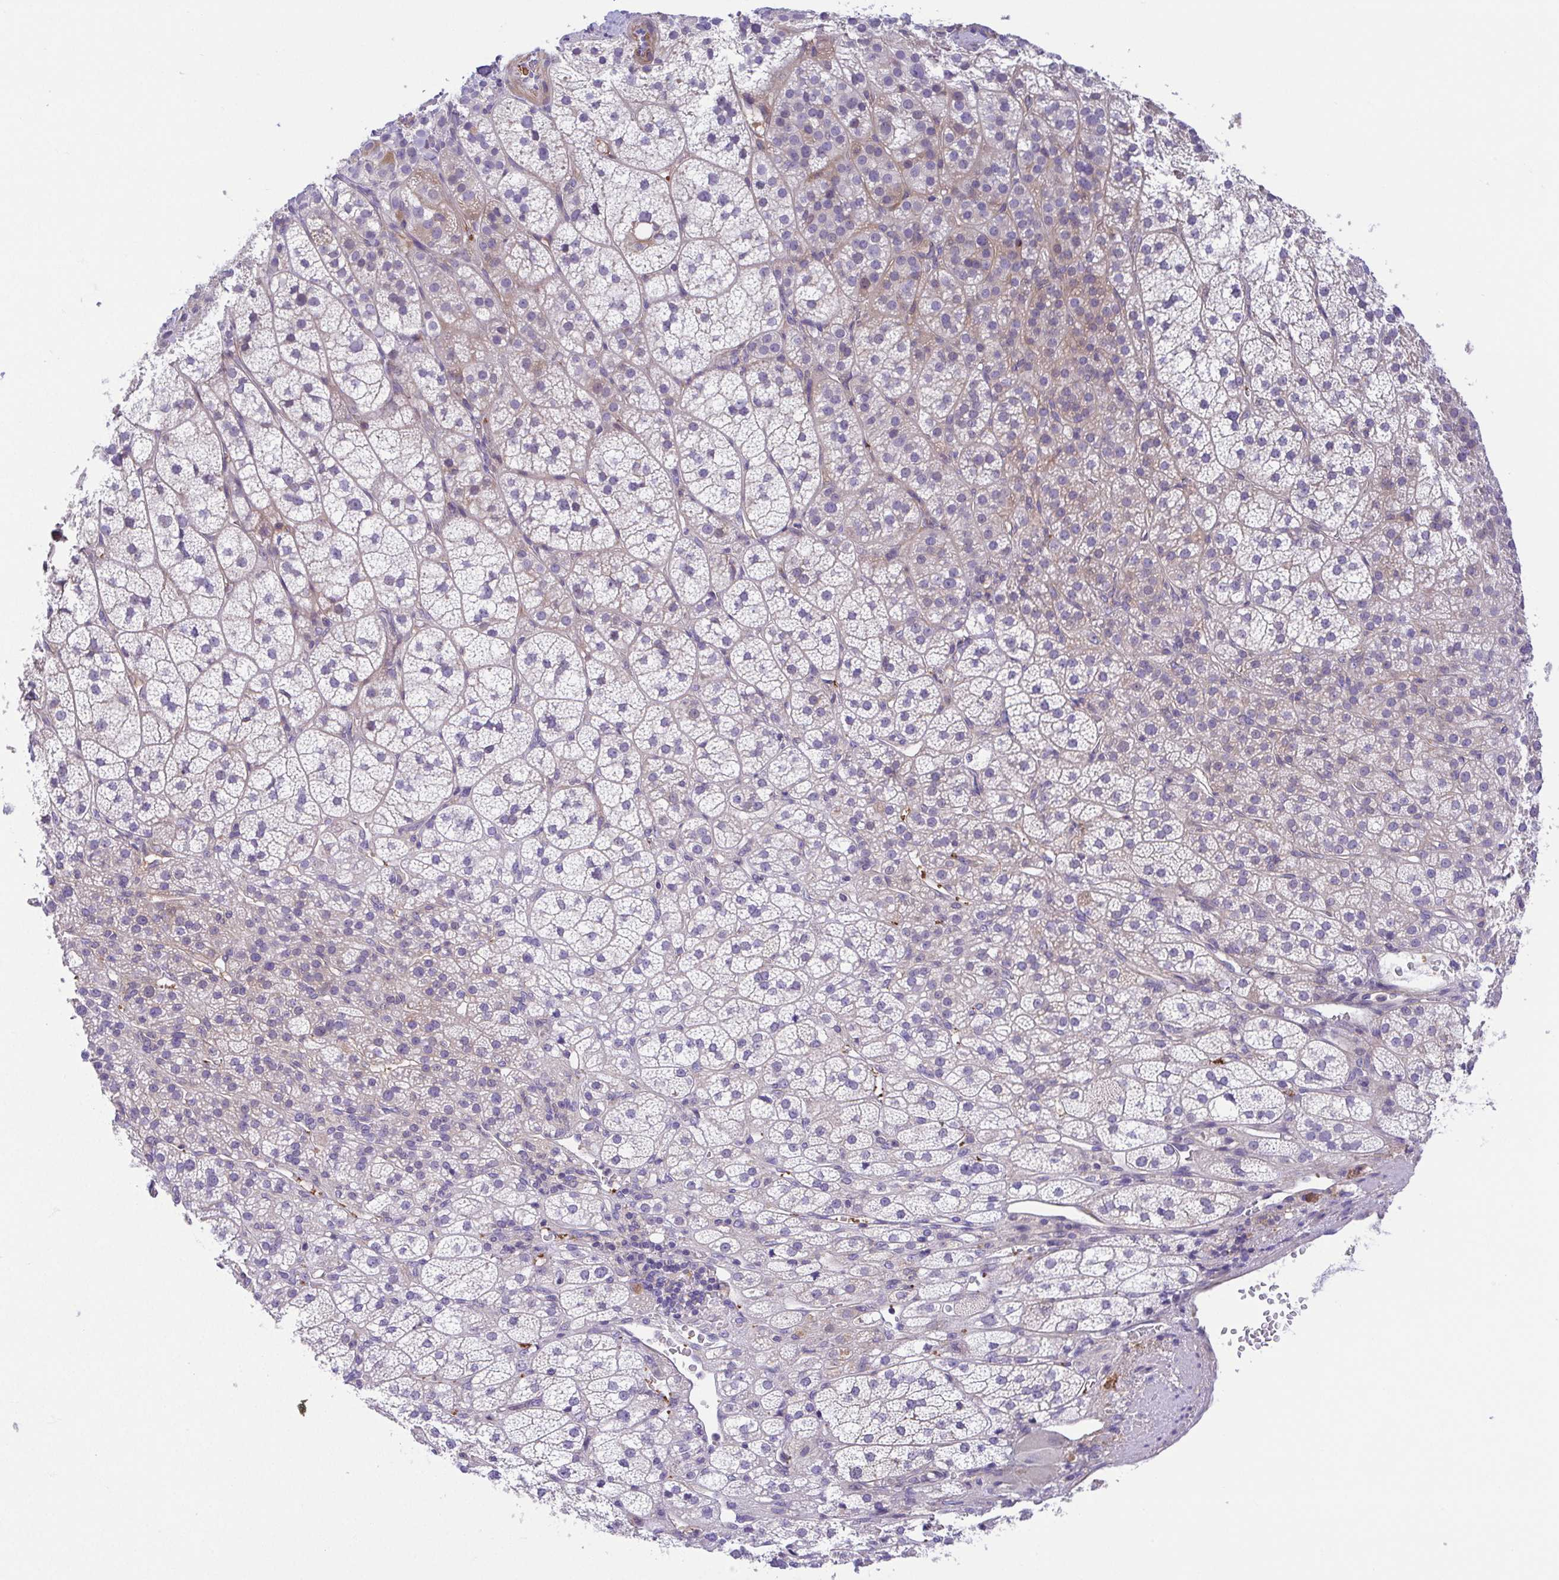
{"staining": {"intensity": "weak", "quantity": "<25%", "location": "cytoplasmic/membranous"}, "tissue": "adrenal gland", "cell_type": "Glandular cells", "image_type": "normal", "snomed": [{"axis": "morphology", "description": "Normal tissue, NOS"}, {"axis": "topography", "description": "Adrenal gland"}], "caption": "Glandular cells are negative for brown protein staining in normal adrenal gland.", "gene": "PRR14L", "patient": {"sex": "female", "age": 60}}